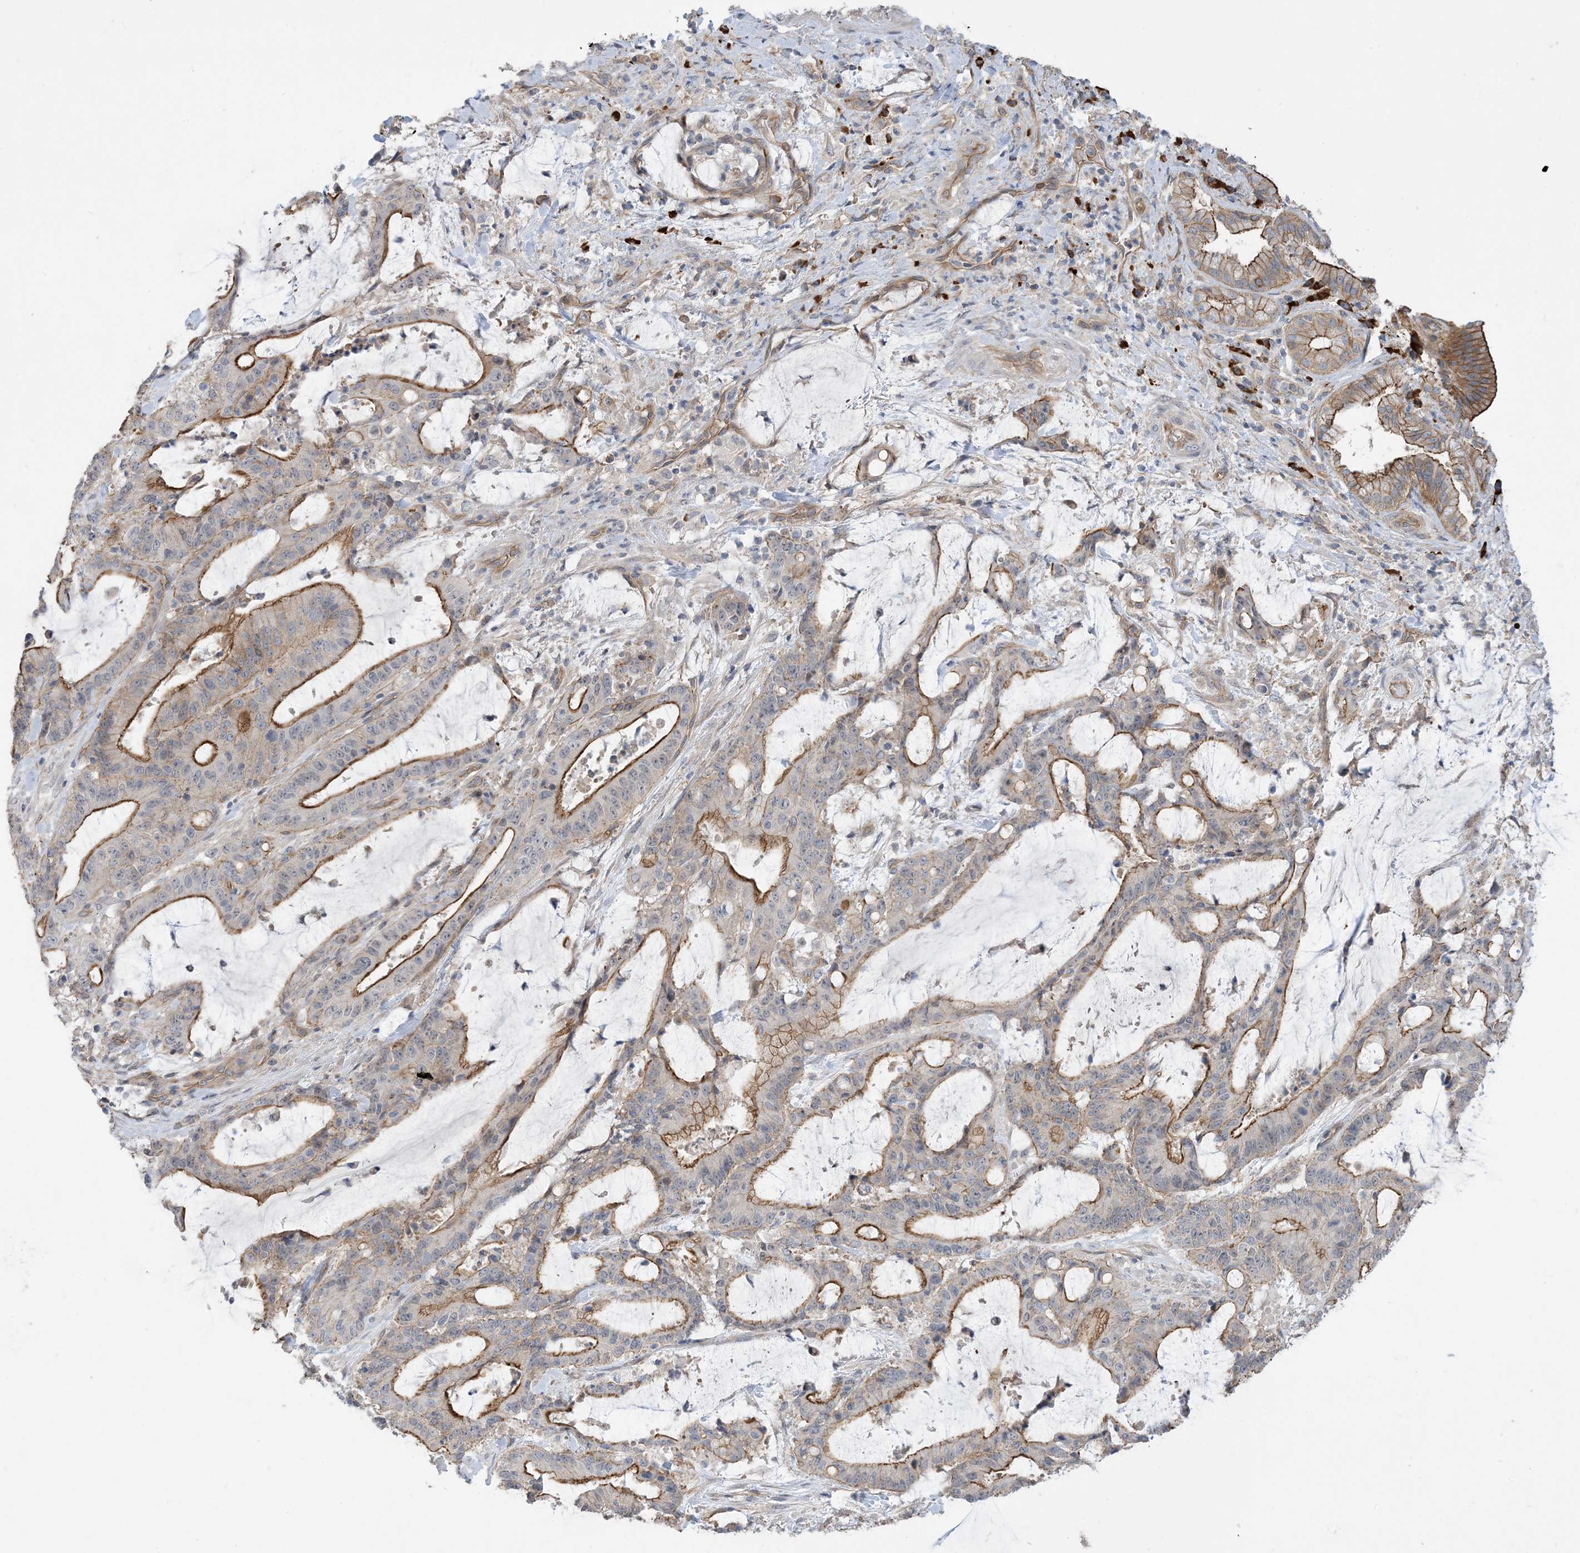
{"staining": {"intensity": "moderate", "quantity": "25%-75%", "location": "cytoplasmic/membranous"}, "tissue": "liver cancer", "cell_type": "Tumor cells", "image_type": "cancer", "snomed": [{"axis": "morphology", "description": "Normal tissue, NOS"}, {"axis": "morphology", "description": "Cholangiocarcinoma"}, {"axis": "topography", "description": "Liver"}, {"axis": "topography", "description": "Peripheral nerve tissue"}], "caption": "Immunohistochemical staining of human liver cancer (cholangiocarcinoma) exhibits medium levels of moderate cytoplasmic/membranous protein expression in about 25%-75% of tumor cells.", "gene": "AOC1", "patient": {"sex": "female", "age": 73}}